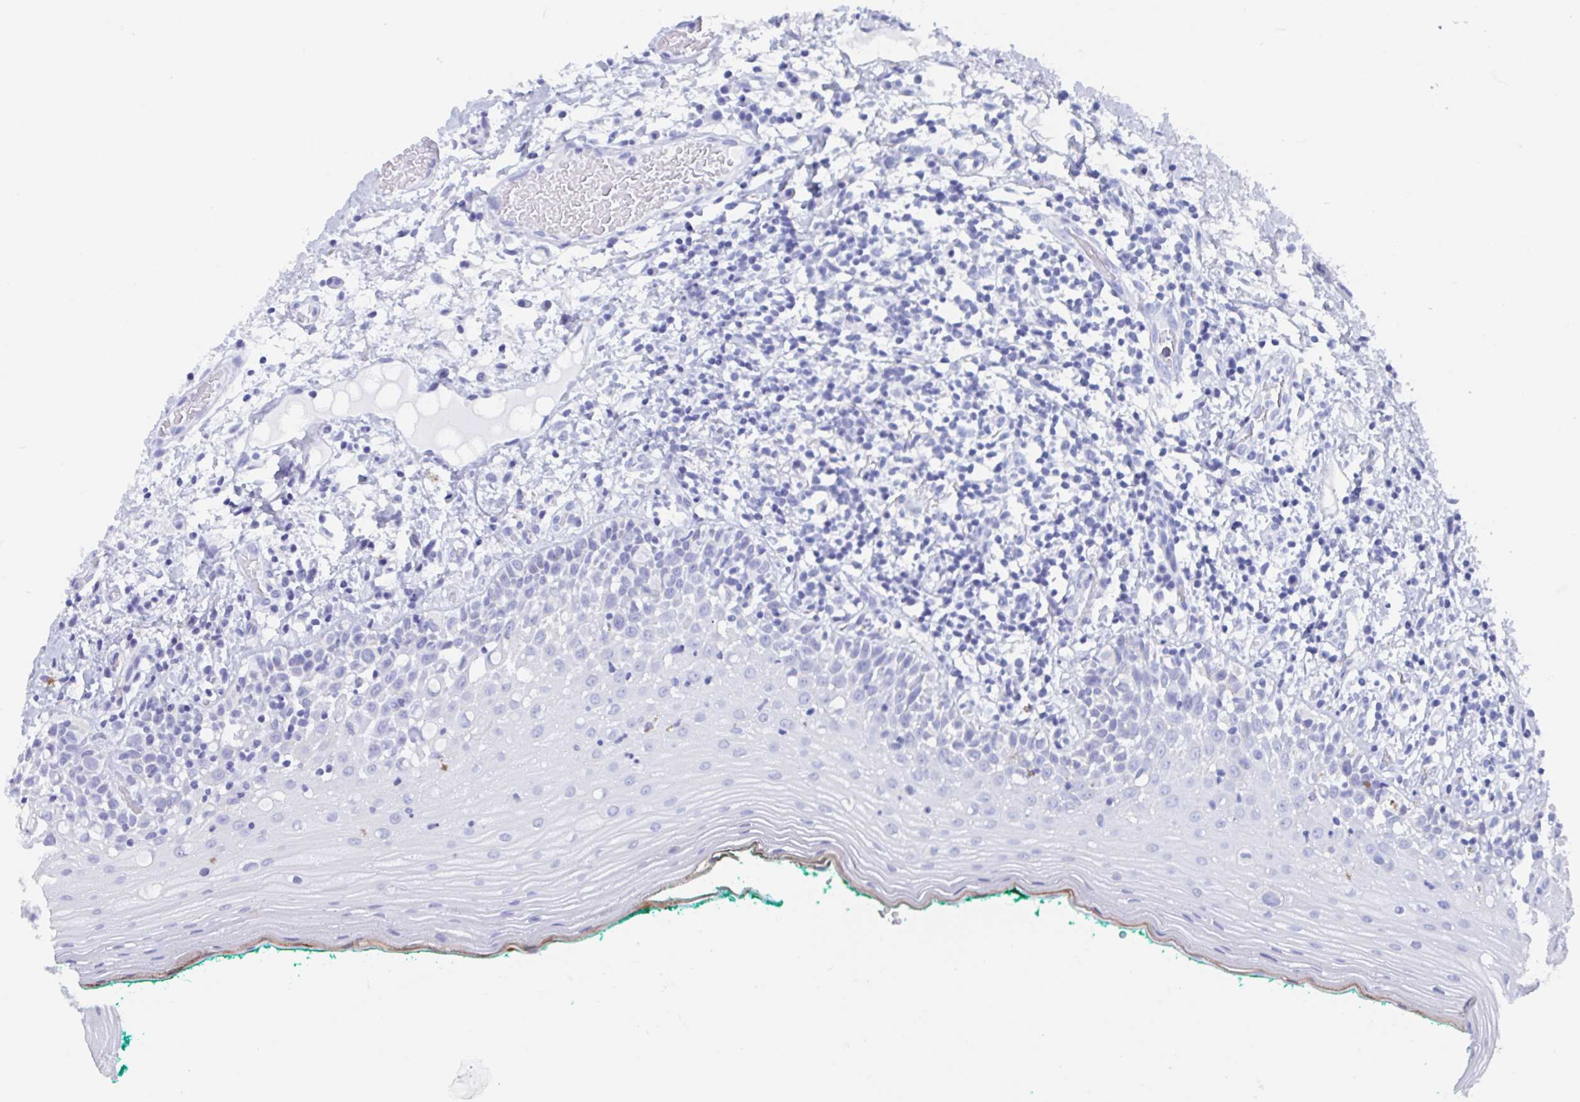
{"staining": {"intensity": "negative", "quantity": "none", "location": "none"}, "tissue": "oral mucosa", "cell_type": "Squamous epithelial cells", "image_type": "normal", "snomed": [{"axis": "morphology", "description": "Normal tissue, NOS"}, {"axis": "topography", "description": "Oral tissue"}], "caption": "High magnification brightfield microscopy of unremarkable oral mucosa stained with DAB (3,3'-diaminobenzidine) (brown) and counterstained with hematoxylin (blue): squamous epithelial cells show no significant staining. The staining is performed using DAB (3,3'-diaminobenzidine) brown chromogen with nuclei counter-stained in using hematoxylin.", "gene": "C10orf53", "patient": {"sex": "female", "age": 83}}